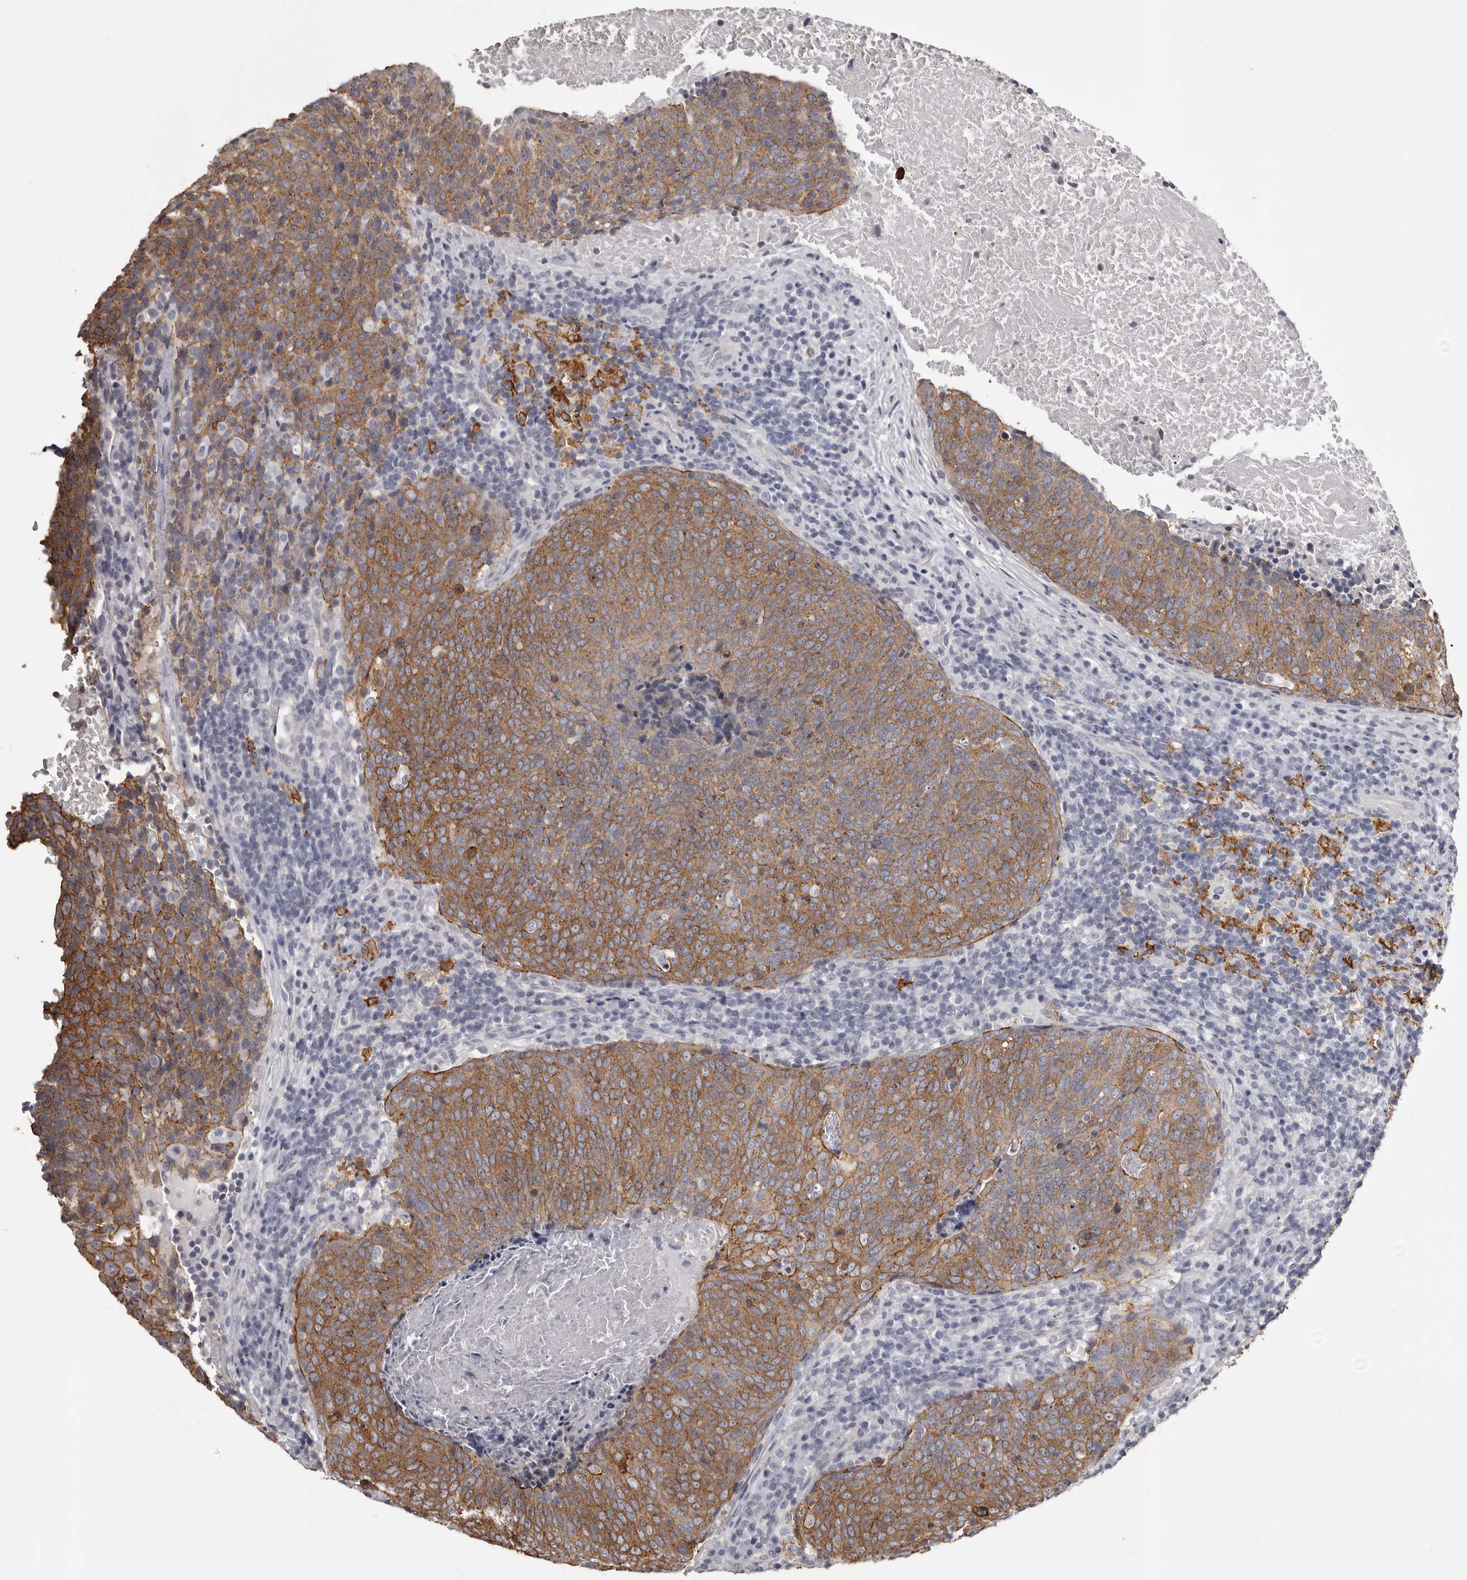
{"staining": {"intensity": "moderate", "quantity": ">75%", "location": "cytoplasmic/membranous"}, "tissue": "head and neck cancer", "cell_type": "Tumor cells", "image_type": "cancer", "snomed": [{"axis": "morphology", "description": "Squamous cell carcinoma, NOS"}, {"axis": "morphology", "description": "Squamous cell carcinoma, metastatic, NOS"}, {"axis": "topography", "description": "Lymph node"}, {"axis": "topography", "description": "Head-Neck"}], "caption": "IHC micrograph of neoplastic tissue: head and neck cancer stained using immunohistochemistry exhibits medium levels of moderate protein expression localized specifically in the cytoplasmic/membranous of tumor cells, appearing as a cytoplasmic/membranous brown color.", "gene": "LAD1", "patient": {"sex": "male", "age": 62}}